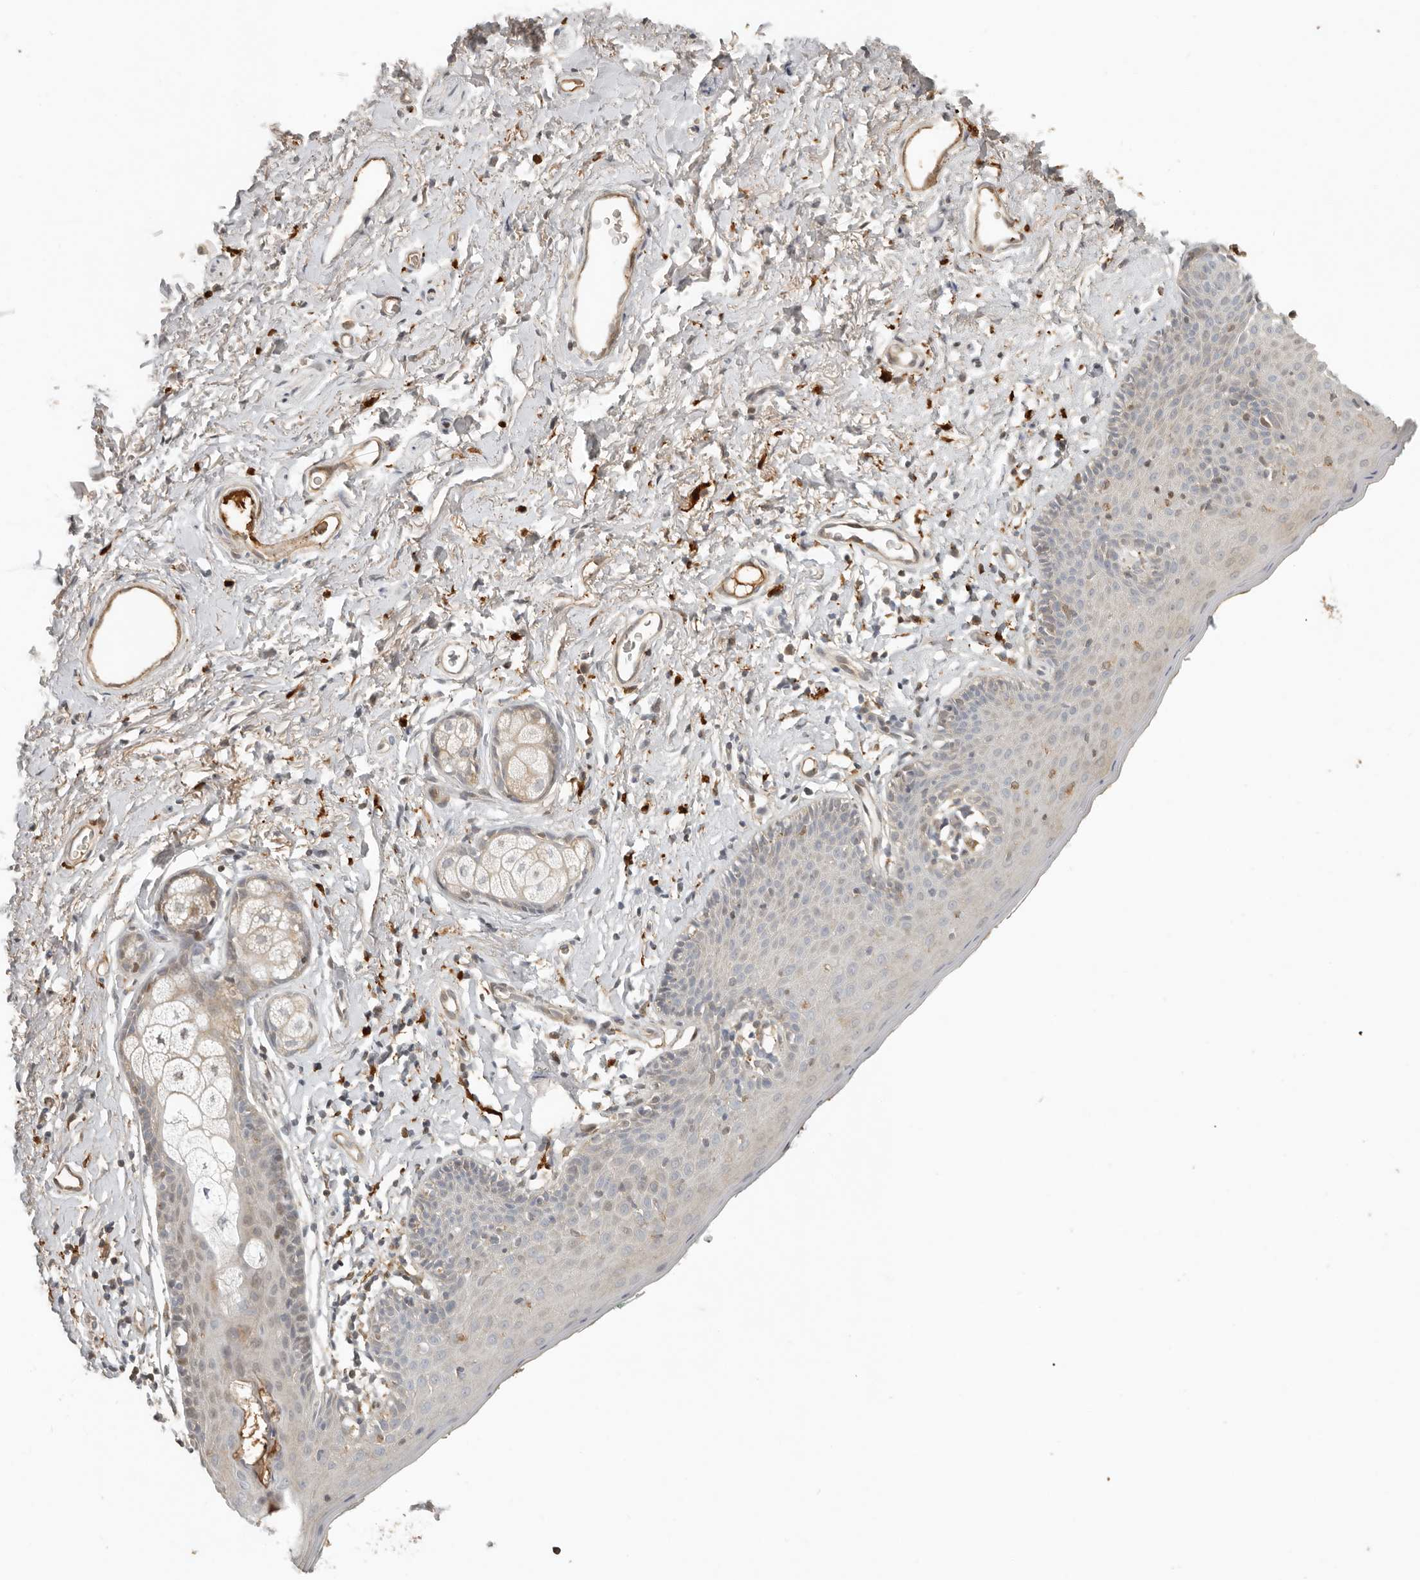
{"staining": {"intensity": "weak", "quantity": "25%-75%", "location": "cytoplasmic/membranous"}, "tissue": "skin", "cell_type": "Epidermal cells", "image_type": "normal", "snomed": [{"axis": "morphology", "description": "Normal tissue, NOS"}, {"axis": "topography", "description": "Vulva"}], "caption": "IHC of benign skin exhibits low levels of weak cytoplasmic/membranous expression in about 25%-75% of epidermal cells.", "gene": "KLHL38", "patient": {"sex": "female", "age": 66}}